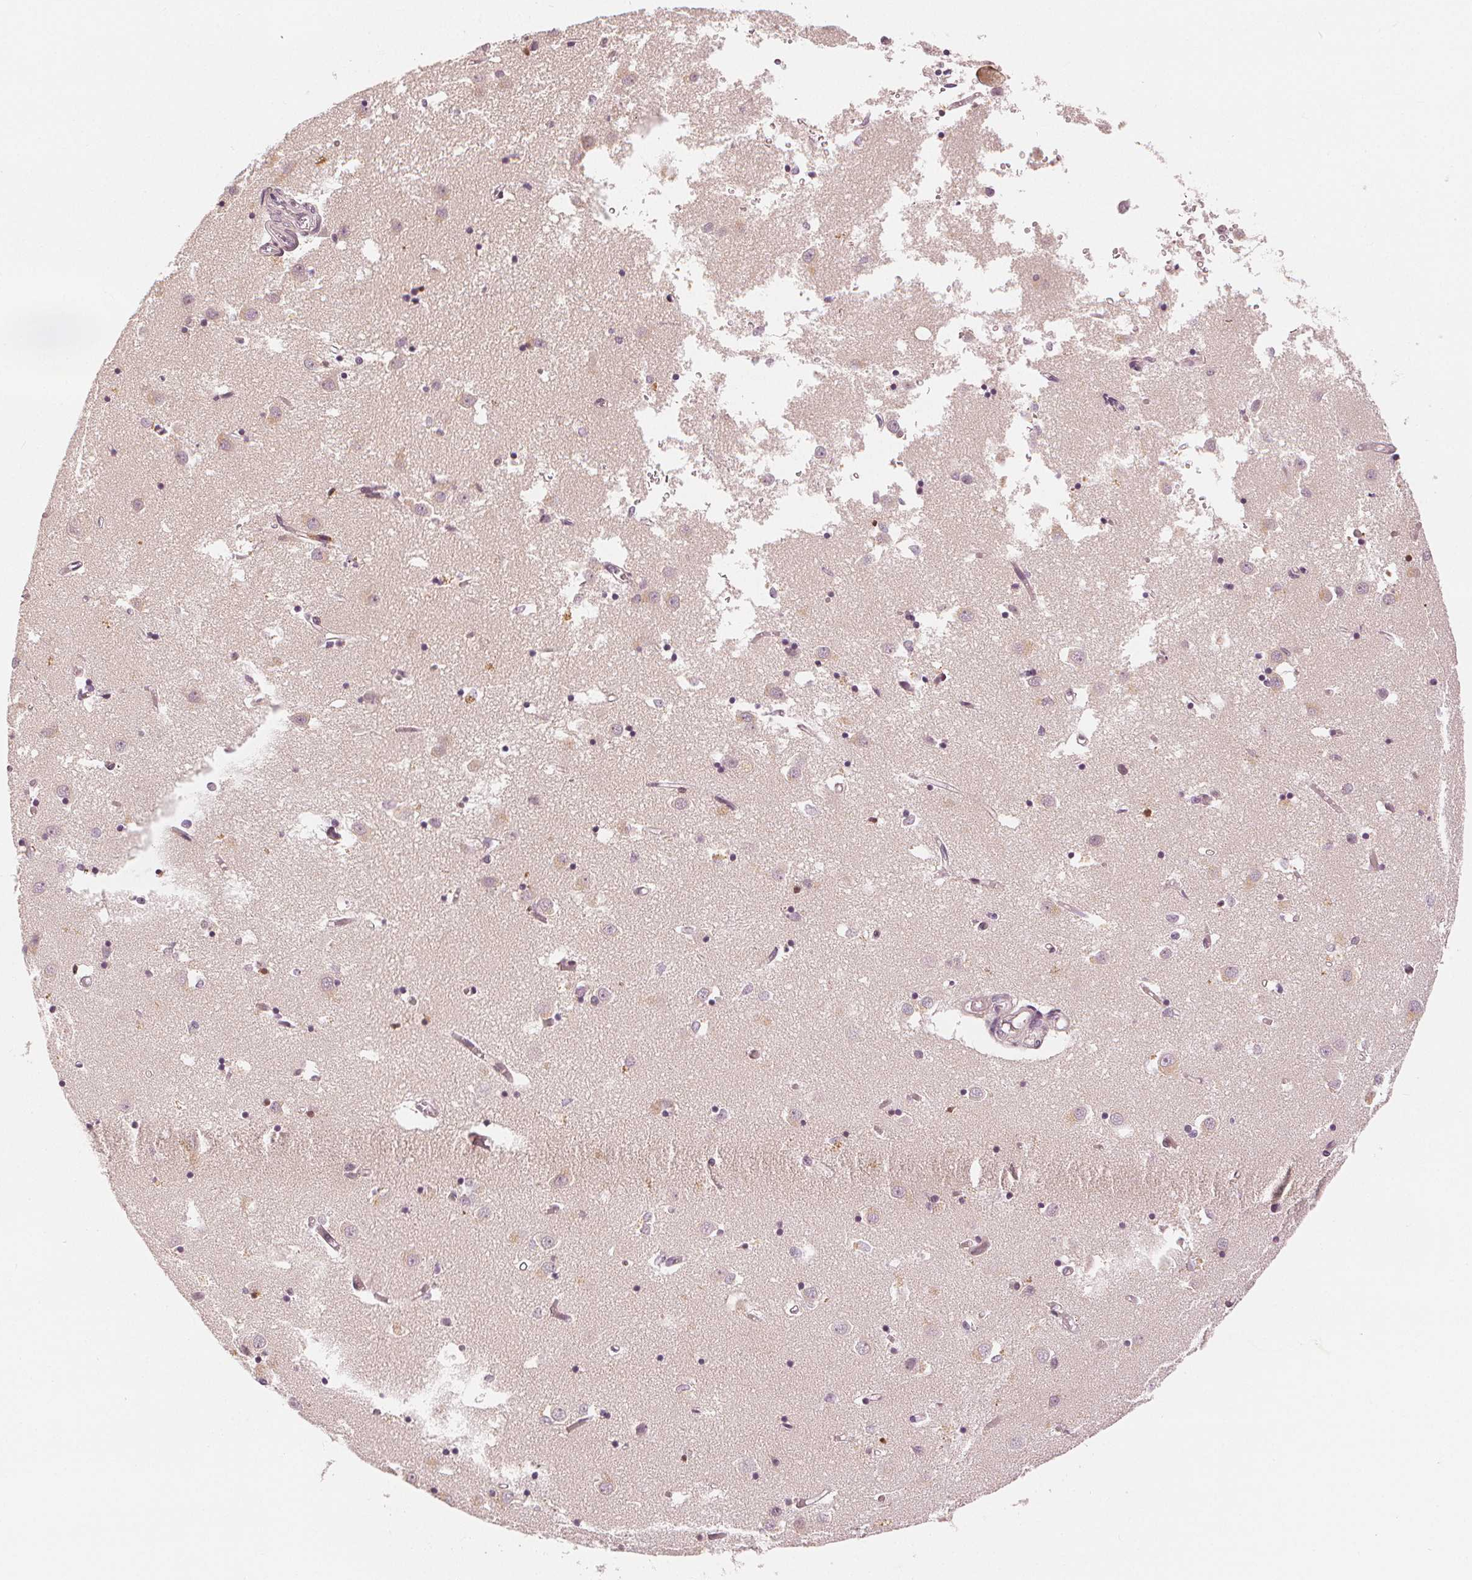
{"staining": {"intensity": "negative", "quantity": "none", "location": "none"}, "tissue": "caudate", "cell_type": "Glial cells", "image_type": "normal", "snomed": [{"axis": "morphology", "description": "Normal tissue, NOS"}, {"axis": "topography", "description": "Lateral ventricle wall"}], "caption": "Caudate stained for a protein using IHC demonstrates no staining glial cells.", "gene": "SLC34A1", "patient": {"sex": "male", "age": 70}}